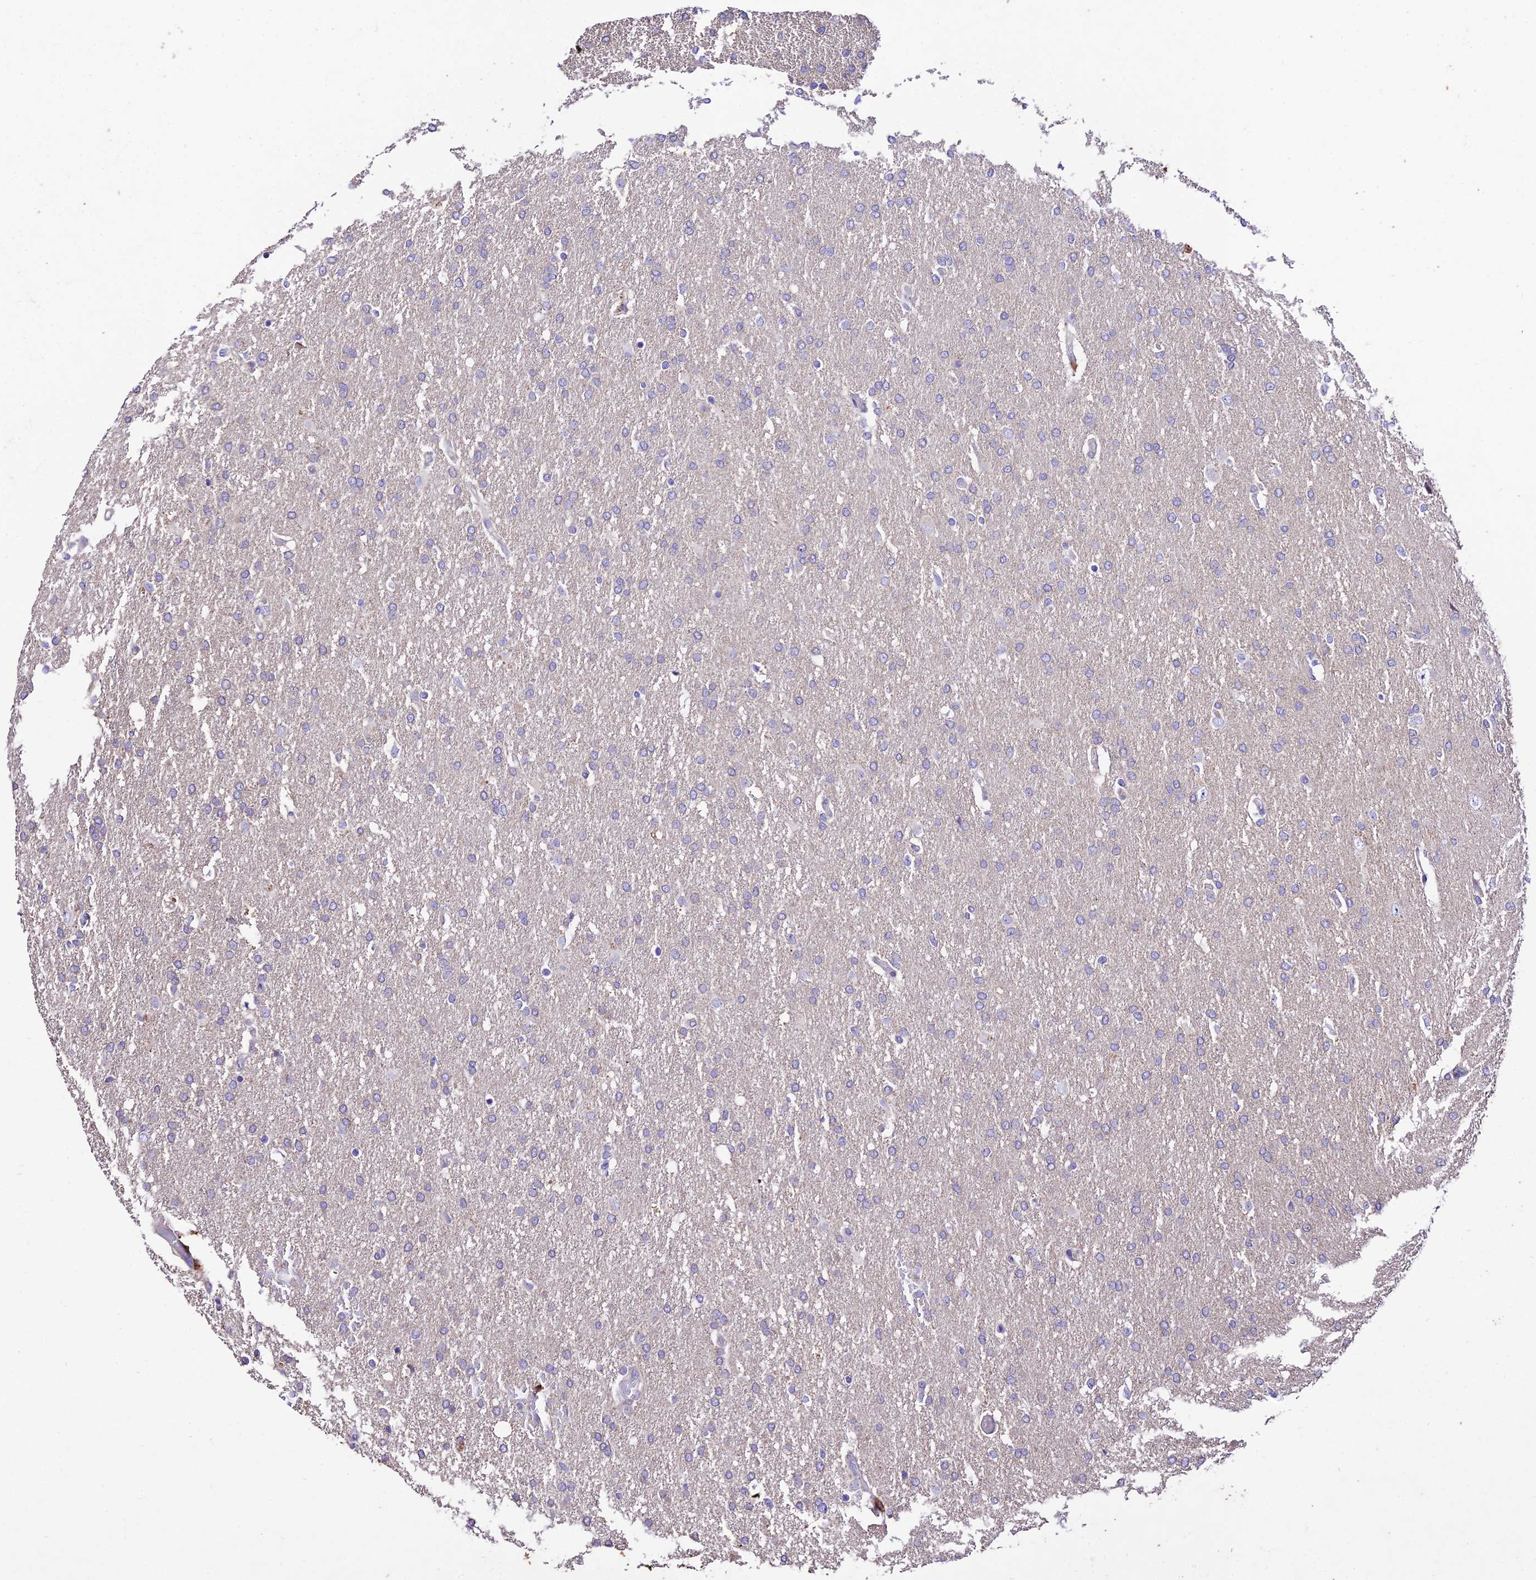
{"staining": {"intensity": "negative", "quantity": "none", "location": "none"}, "tissue": "glioma", "cell_type": "Tumor cells", "image_type": "cancer", "snomed": [{"axis": "morphology", "description": "Glioma, malignant, High grade"}, {"axis": "topography", "description": "Brain"}], "caption": "The IHC photomicrograph has no significant expression in tumor cells of malignant glioma (high-grade) tissue. (DAB IHC, high magnification).", "gene": "PTPRCAP", "patient": {"sex": "male", "age": 72}}